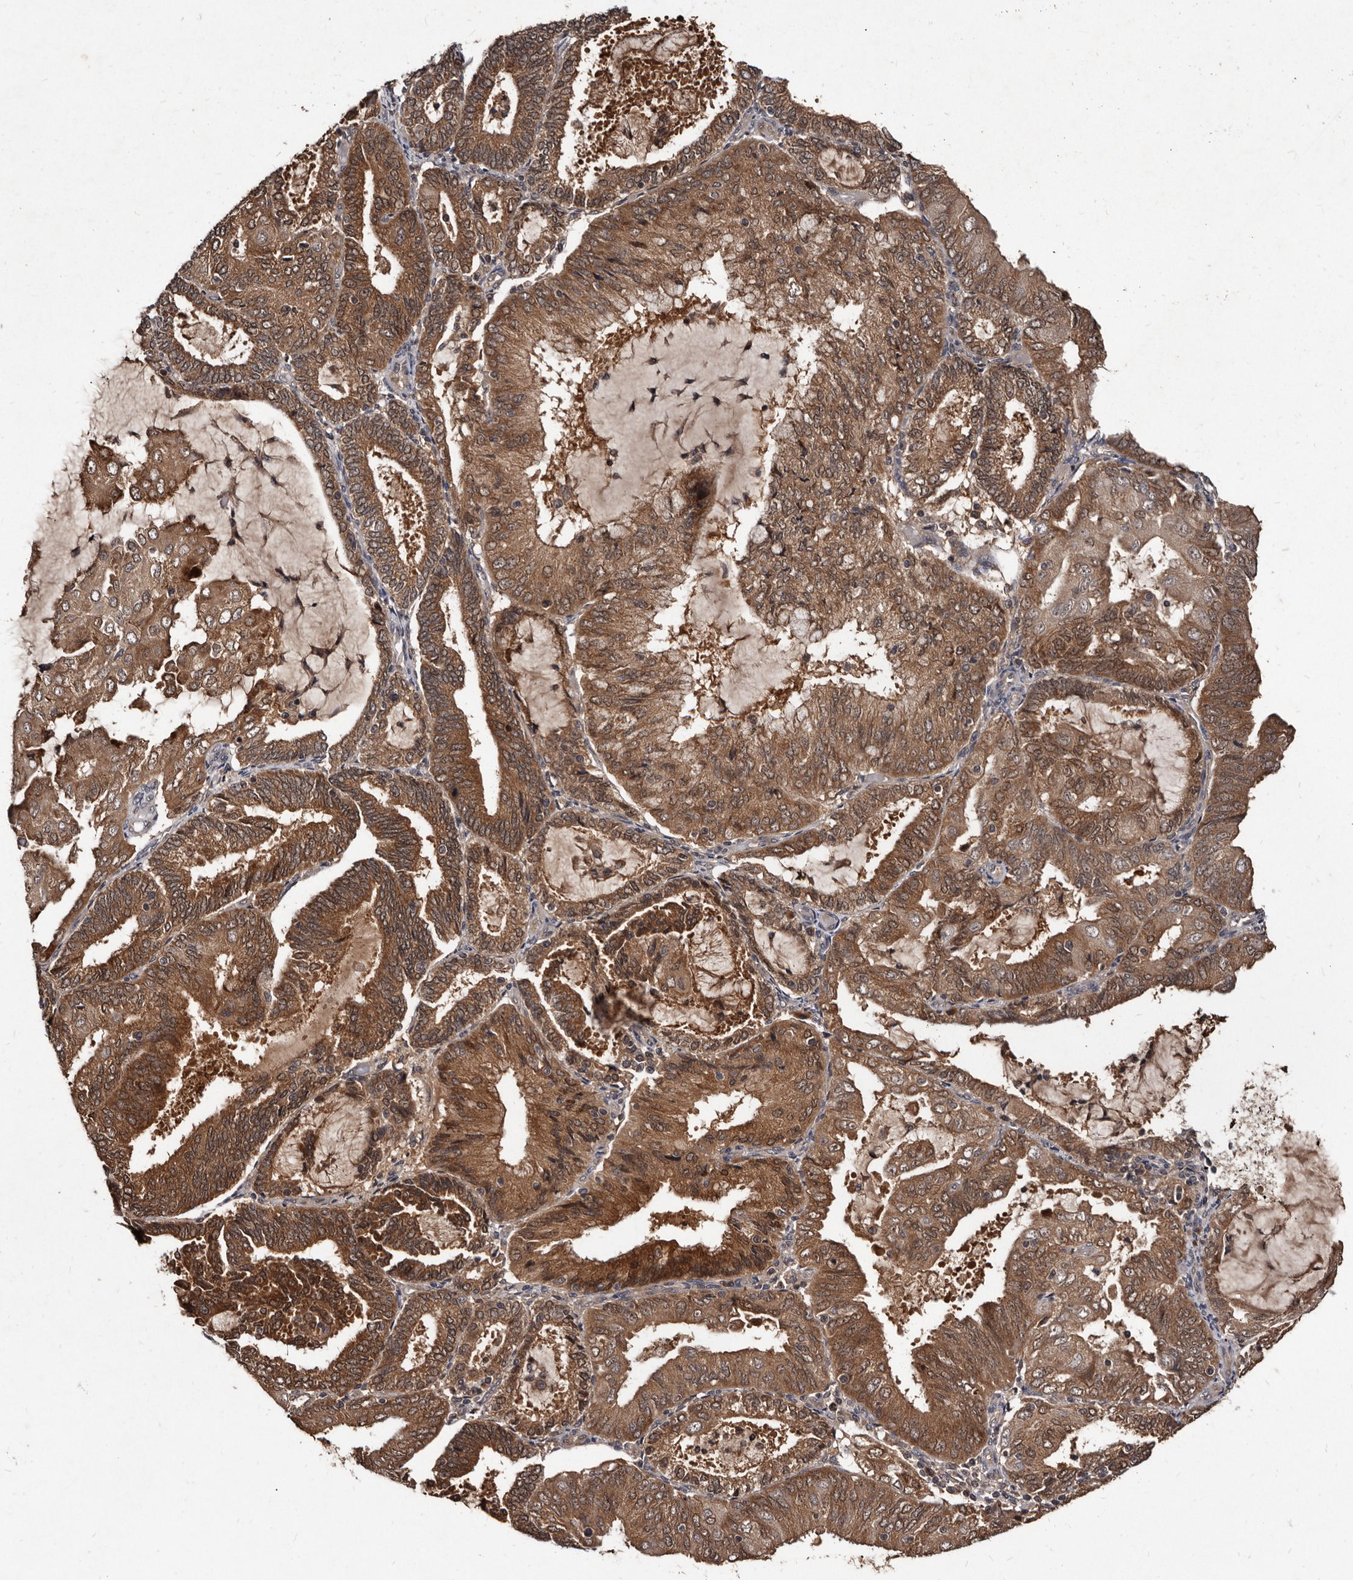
{"staining": {"intensity": "strong", "quantity": ">75%", "location": "cytoplasmic/membranous"}, "tissue": "endometrial cancer", "cell_type": "Tumor cells", "image_type": "cancer", "snomed": [{"axis": "morphology", "description": "Adenocarcinoma, NOS"}, {"axis": "topography", "description": "Endometrium"}], "caption": "Brown immunohistochemical staining in endometrial cancer (adenocarcinoma) shows strong cytoplasmic/membranous positivity in about >75% of tumor cells.", "gene": "PMVK", "patient": {"sex": "female", "age": 81}}